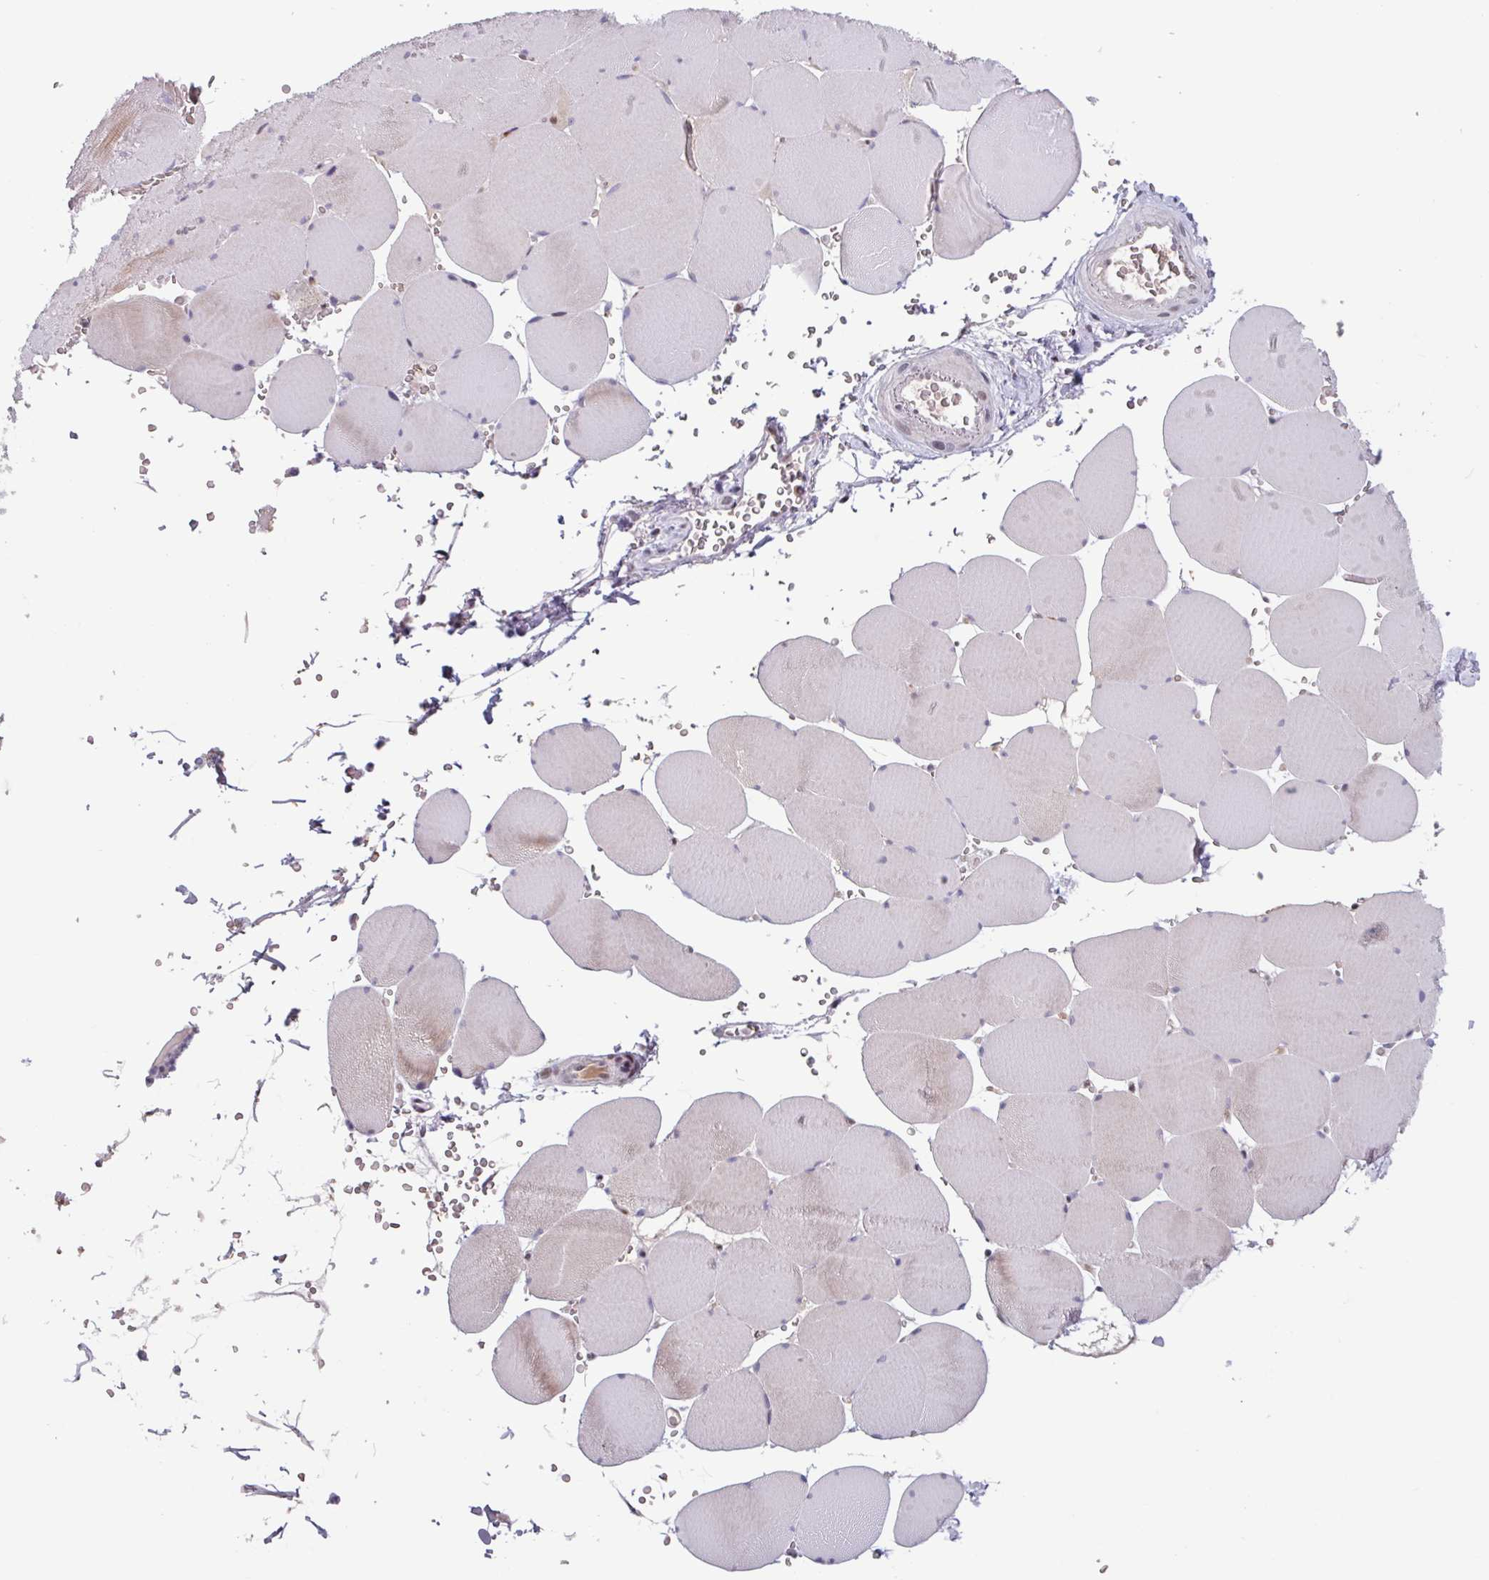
{"staining": {"intensity": "moderate", "quantity": "25%-75%", "location": "cytoplasmic/membranous"}, "tissue": "skeletal muscle", "cell_type": "Myocytes", "image_type": "normal", "snomed": [{"axis": "morphology", "description": "Normal tissue, NOS"}, {"axis": "topography", "description": "Skeletal muscle"}, {"axis": "topography", "description": "Head-Neck"}], "caption": "Moderate cytoplasmic/membranous staining for a protein is present in about 25%-75% of myocytes of benign skeletal muscle using immunohistochemistry.", "gene": "ZNF575", "patient": {"sex": "male", "age": 66}}